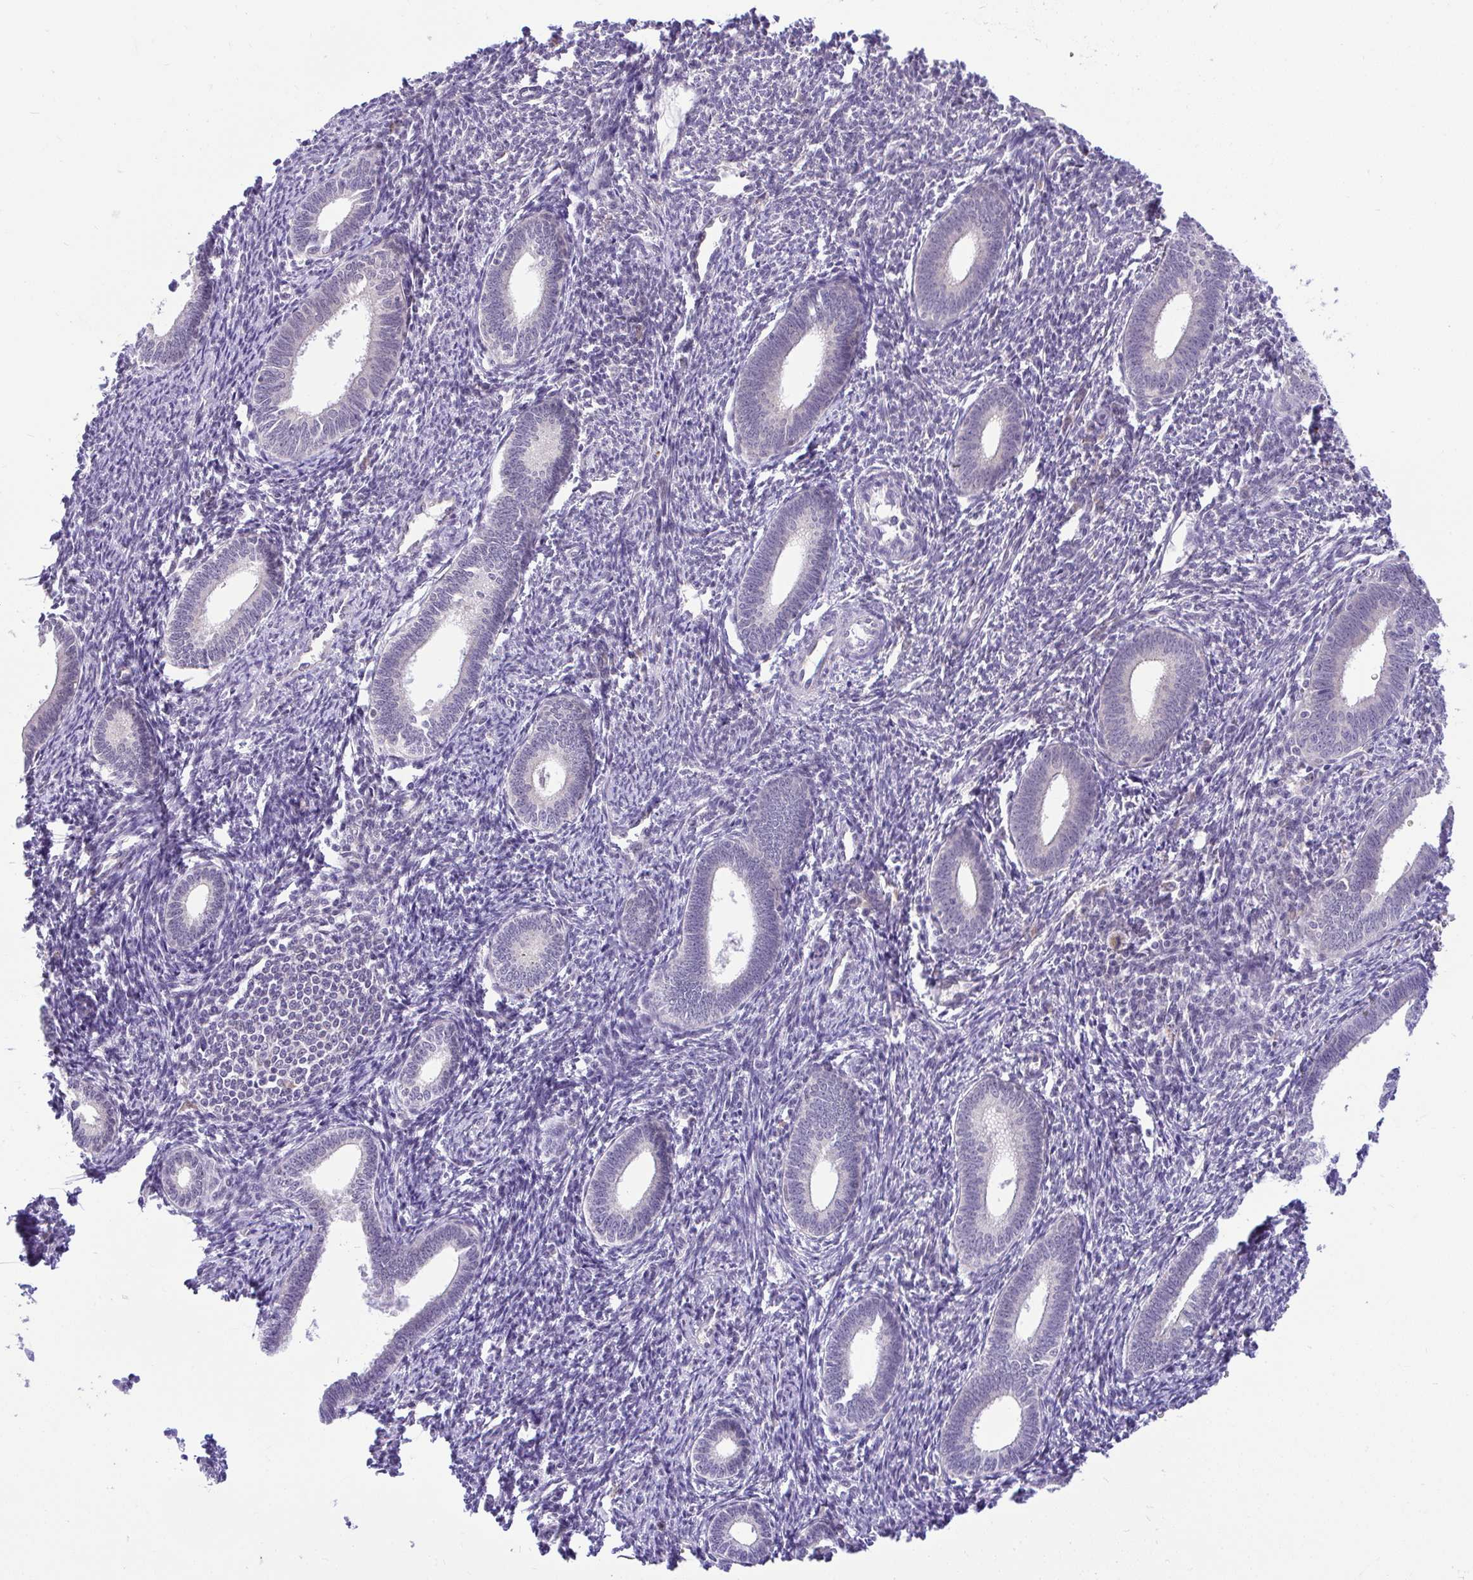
{"staining": {"intensity": "moderate", "quantity": "<25%", "location": "cytoplasmic/membranous"}, "tissue": "endometrium", "cell_type": "Cells in endometrial stroma", "image_type": "normal", "snomed": [{"axis": "morphology", "description": "Normal tissue, NOS"}, {"axis": "topography", "description": "Endometrium"}], "caption": "Protein staining of unremarkable endometrium demonstrates moderate cytoplasmic/membranous positivity in approximately <25% of cells in endometrial stroma. (Brightfield microscopy of DAB IHC at high magnification).", "gene": "PYCR2", "patient": {"sex": "female", "age": 41}}